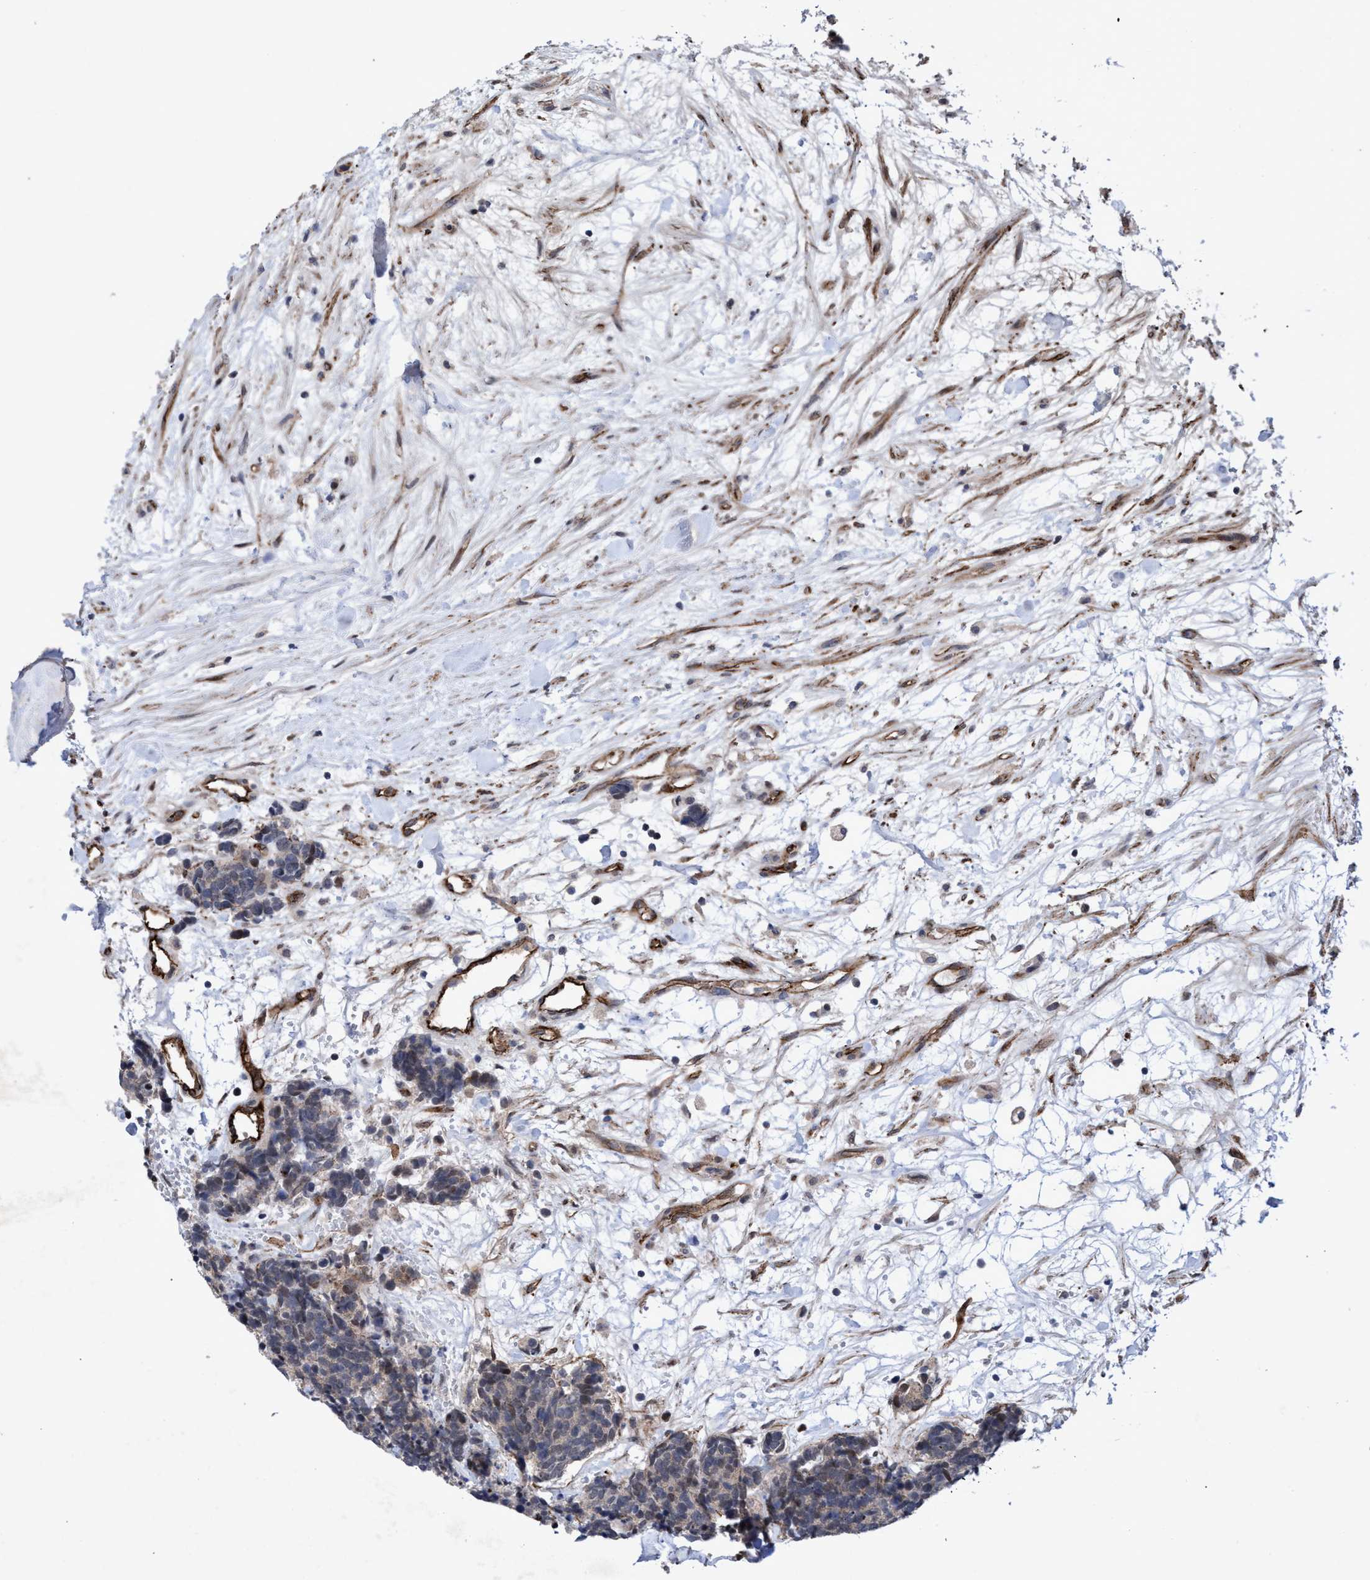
{"staining": {"intensity": "weak", "quantity": "25%-75%", "location": "cytoplasmic/membranous"}, "tissue": "carcinoid", "cell_type": "Tumor cells", "image_type": "cancer", "snomed": [{"axis": "morphology", "description": "Carcinoma, NOS"}, {"axis": "morphology", "description": "Carcinoid, malignant, NOS"}, {"axis": "topography", "description": "Urinary bladder"}], "caption": "Tumor cells display low levels of weak cytoplasmic/membranous expression in approximately 25%-75% of cells in carcinoid. The protein is shown in brown color, while the nuclei are stained blue.", "gene": "ZNF750", "patient": {"sex": "male", "age": 57}}